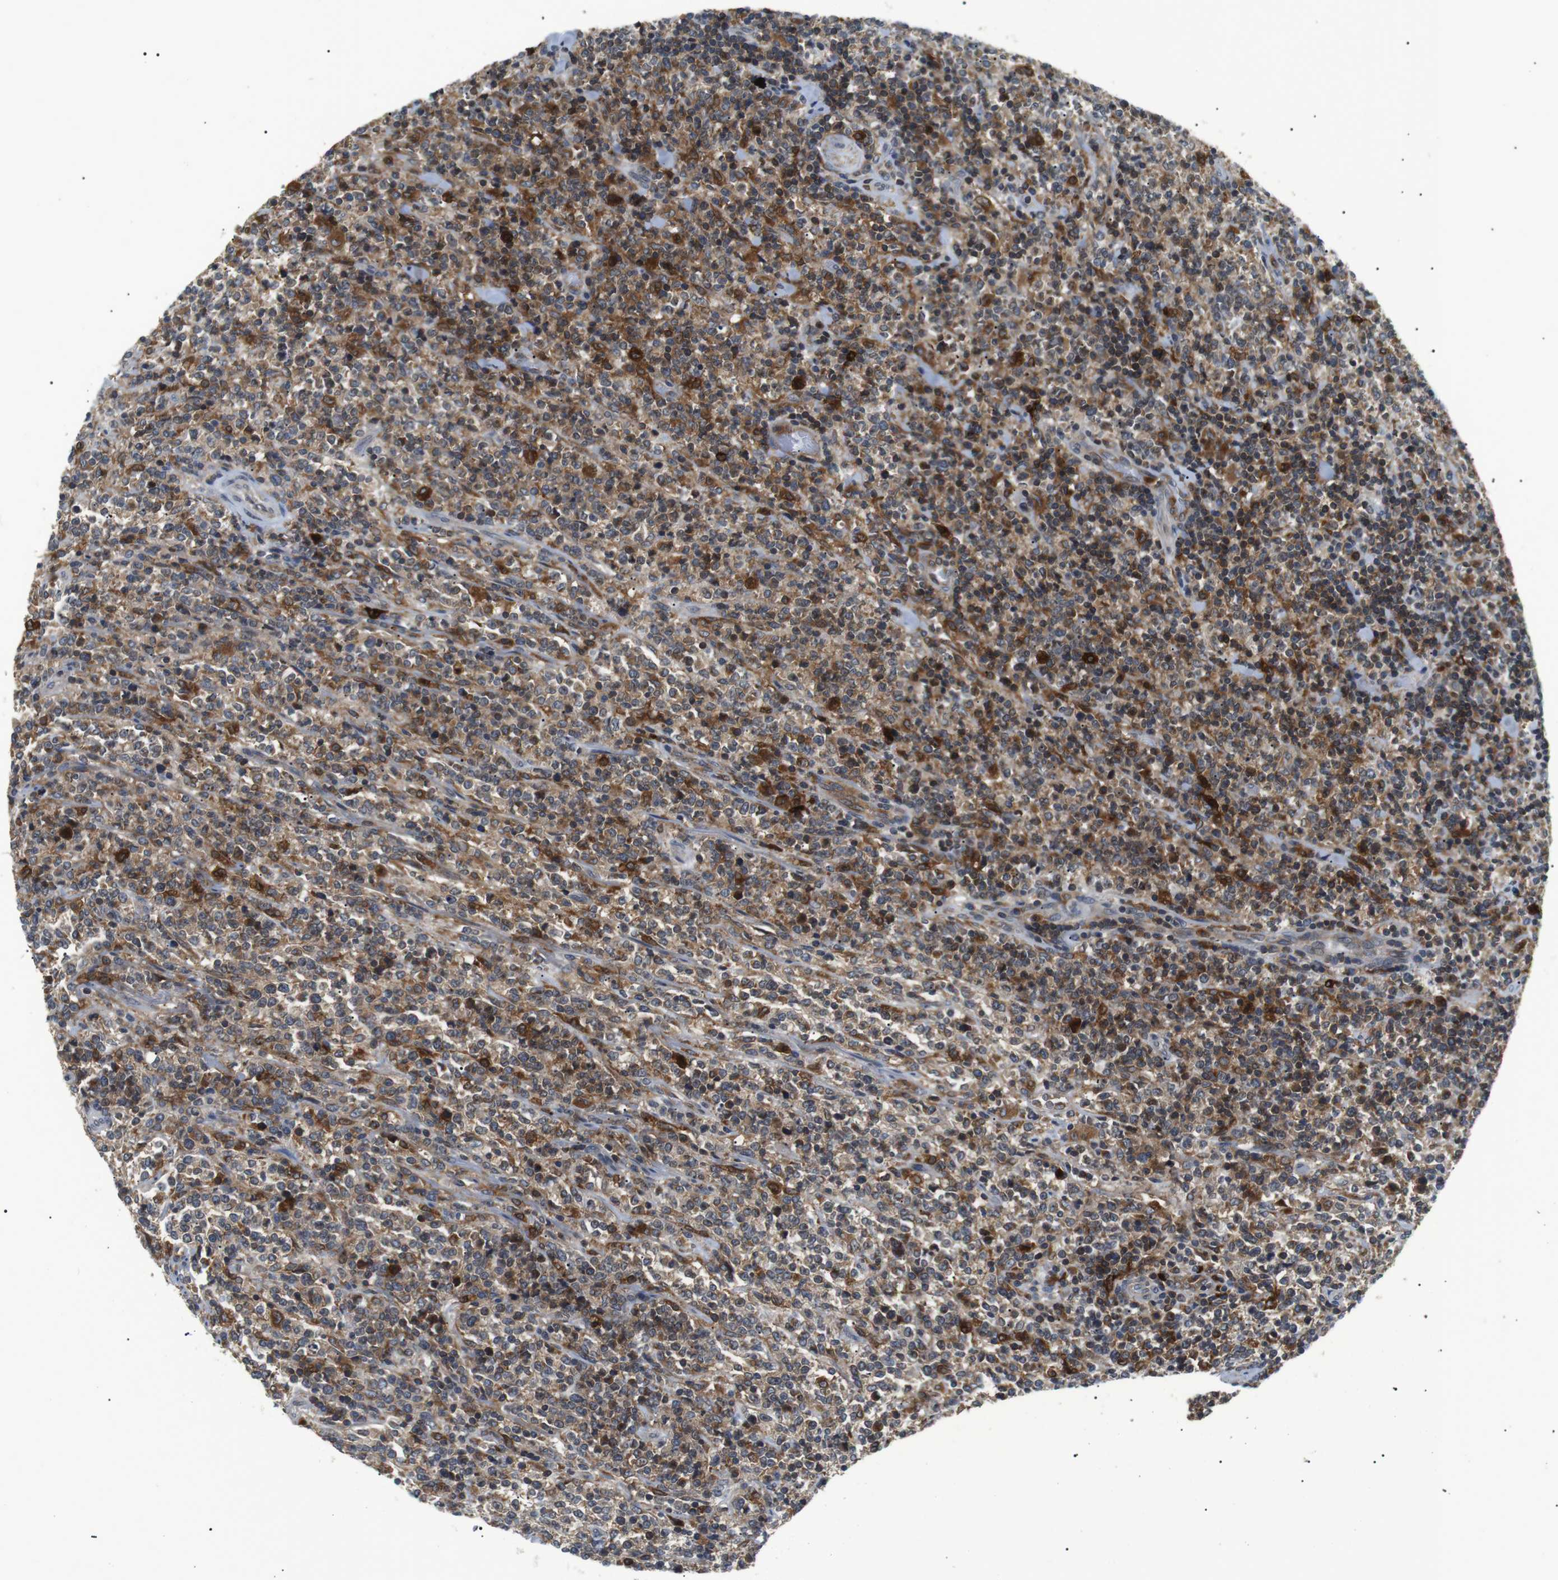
{"staining": {"intensity": "moderate", "quantity": ">75%", "location": "cytoplasmic/membranous"}, "tissue": "lymphoma", "cell_type": "Tumor cells", "image_type": "cancer", "snomed": [{"axis": "morphology", "description": "Malignant lymphoma, non-Hodgkin's type, High grade"}, {"axis": "topography", "description": "Soft tissue"}], "caption": "Tumor cells display moderate cytoplasmic/membranous expression in about >75% of cells in malignant lymphoma, non-Hodgkin's type (high-grade).", "gene": "RAB9A", "patient": {"sex": "male", "age": 18}}